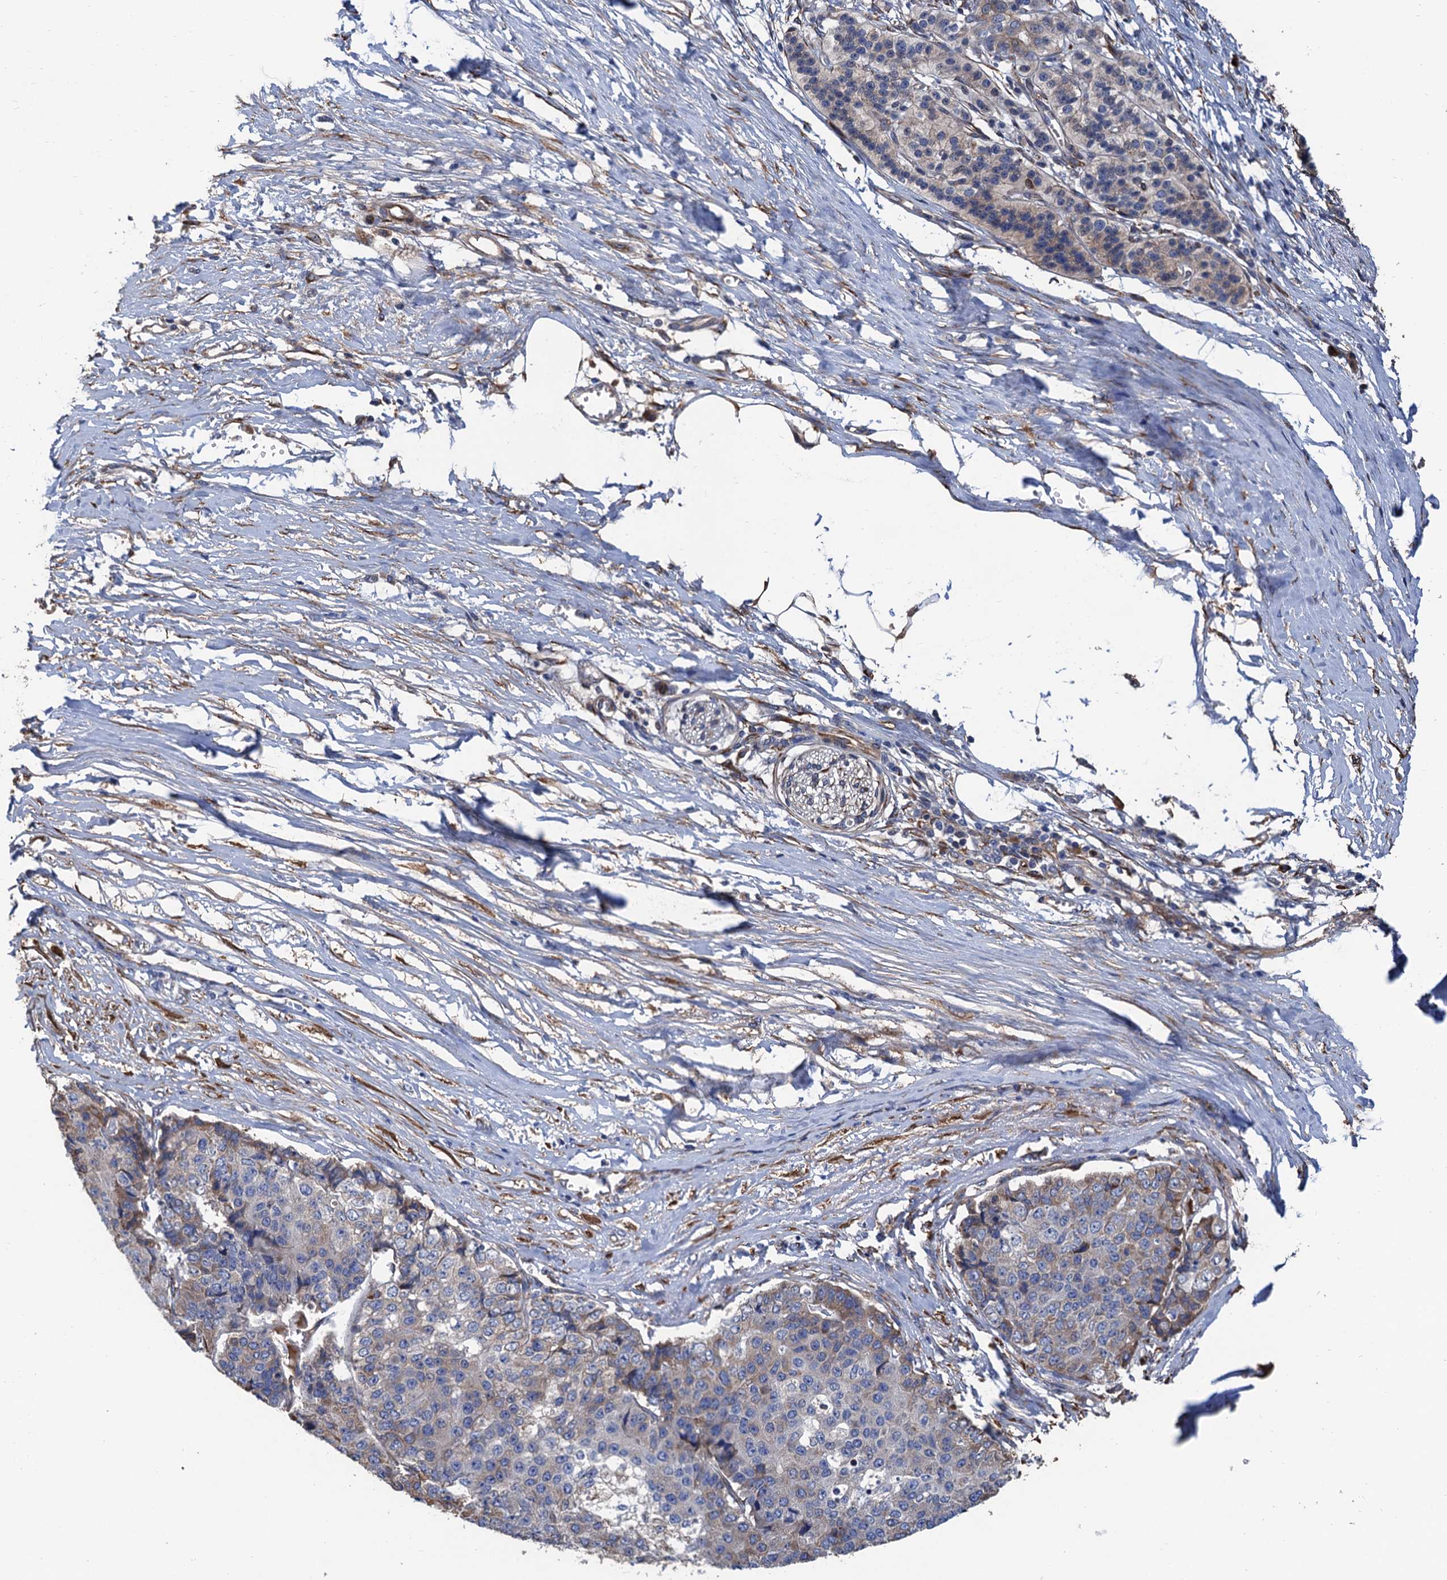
{"staining": {"intensity": "weak", "quantity": "<25%", "location": "cytoplasmic/membranous"}, "tissue": "pancreatic cancer", "cell_type": "Tumor cells", "image_type": "cancer", "snomed": [{"axis": "morphology", "description": "Adenocarcinoma, NOS"}, {"axis": "topography", "description": "Pancreas"}], "caption": "Immunohistochemistry of pancreatic adenocarcinoma exhibits no staining in tumor cells.", "gene": "CNNM1", "patient": {"sex": "male", "age": 50}}